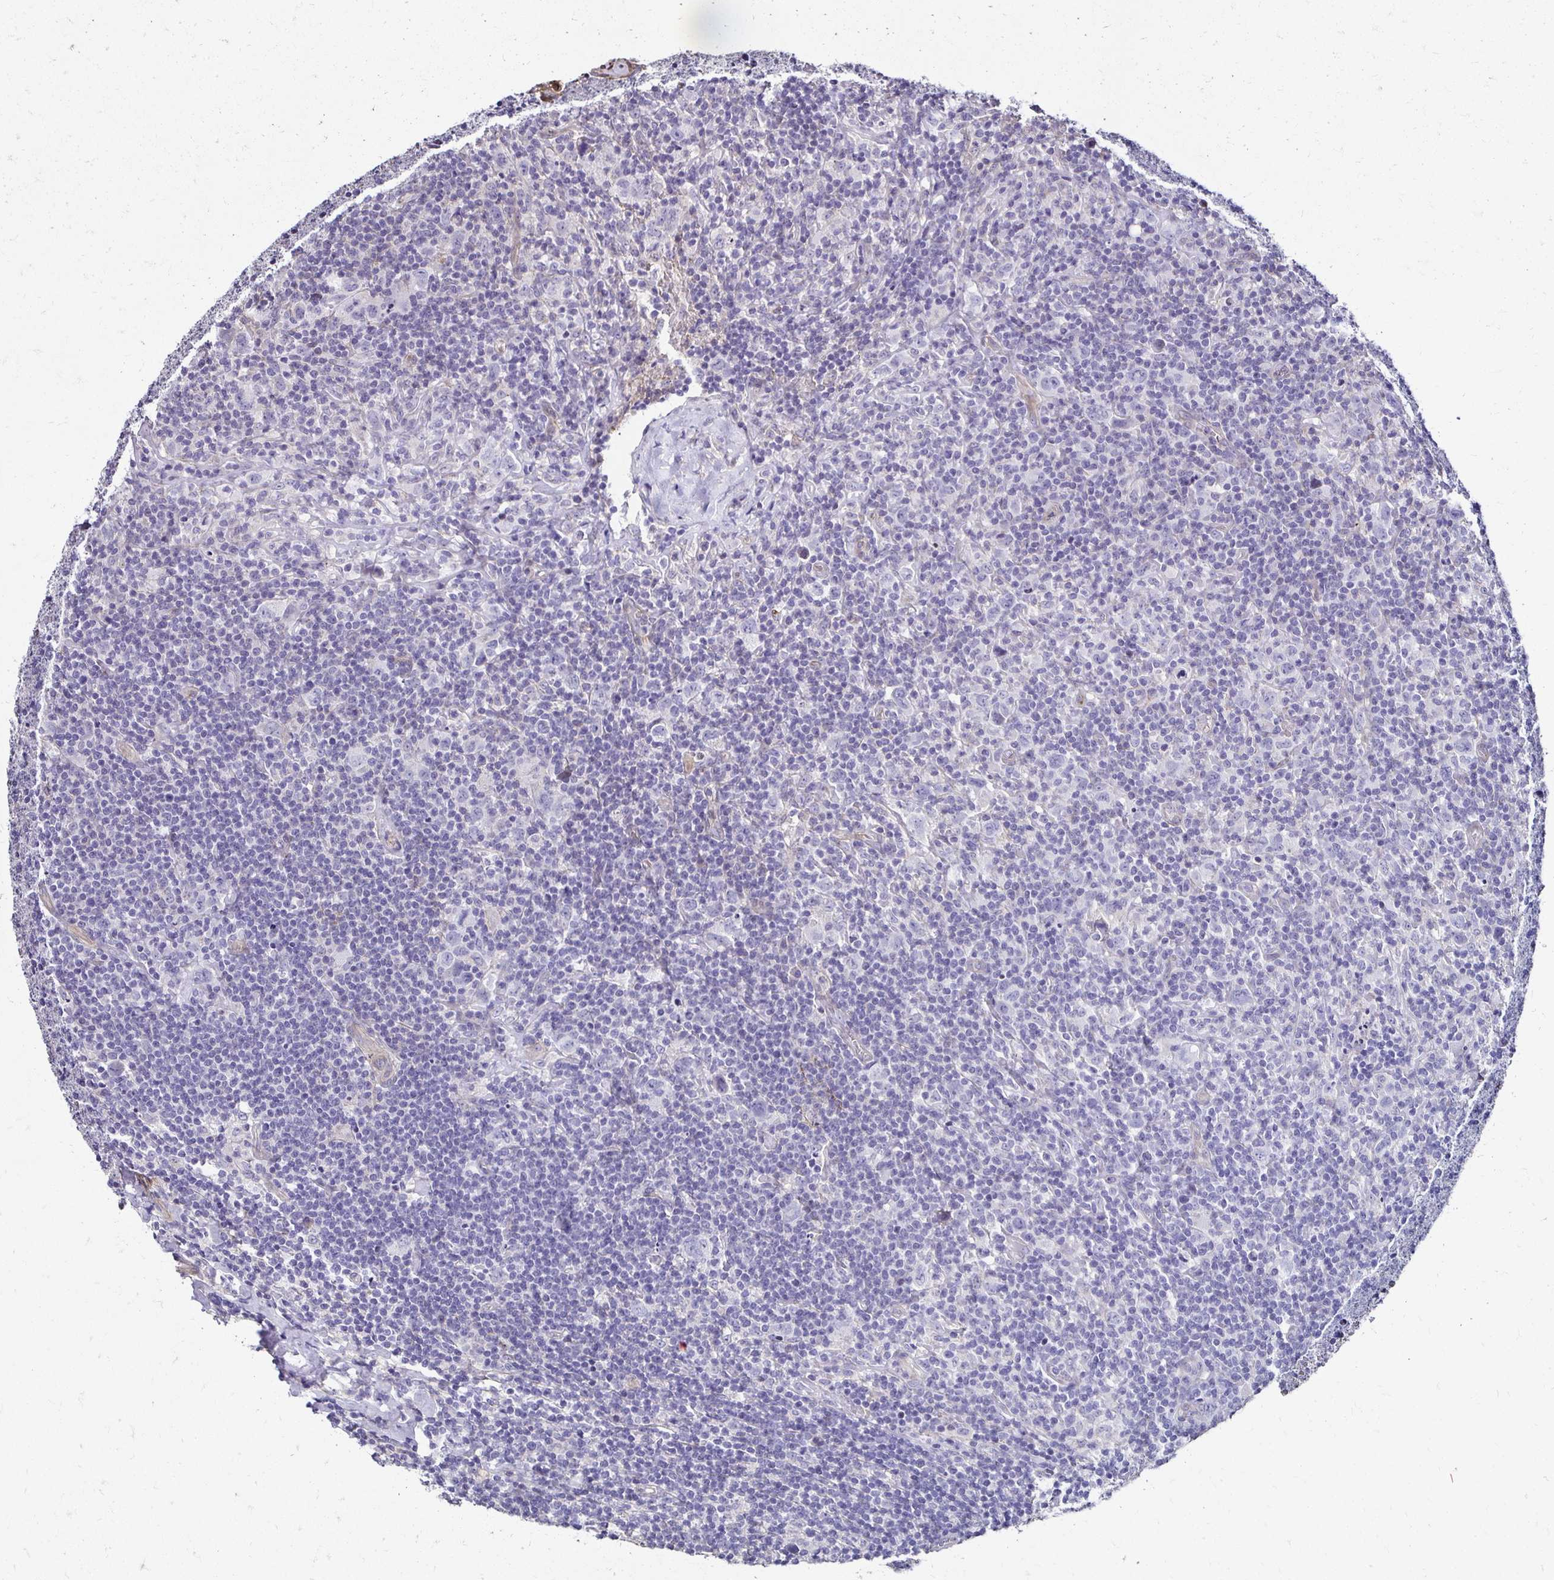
{"staining": {"intensity": "negative", "quantity": "none", "location": "none"}, "tissue": "lymphoma", "cell_type": "Tumor cells", "image_type": "cancer", "snomed": [{"axis": "morphology", "description": "Hodgkin's disease, NOS"}, {"axis": "topography", "description": "Lymph node"}], "caption": "Micrograph shows no significant protein positivity in tumor cells of Hodgkin's disease. (Brightfield microscopy of DAB (3,3'-diaminobenzidine) IHC at high magnification).", "gene": "ITGB1", "patient": {"sex": "female", "age": 18}}